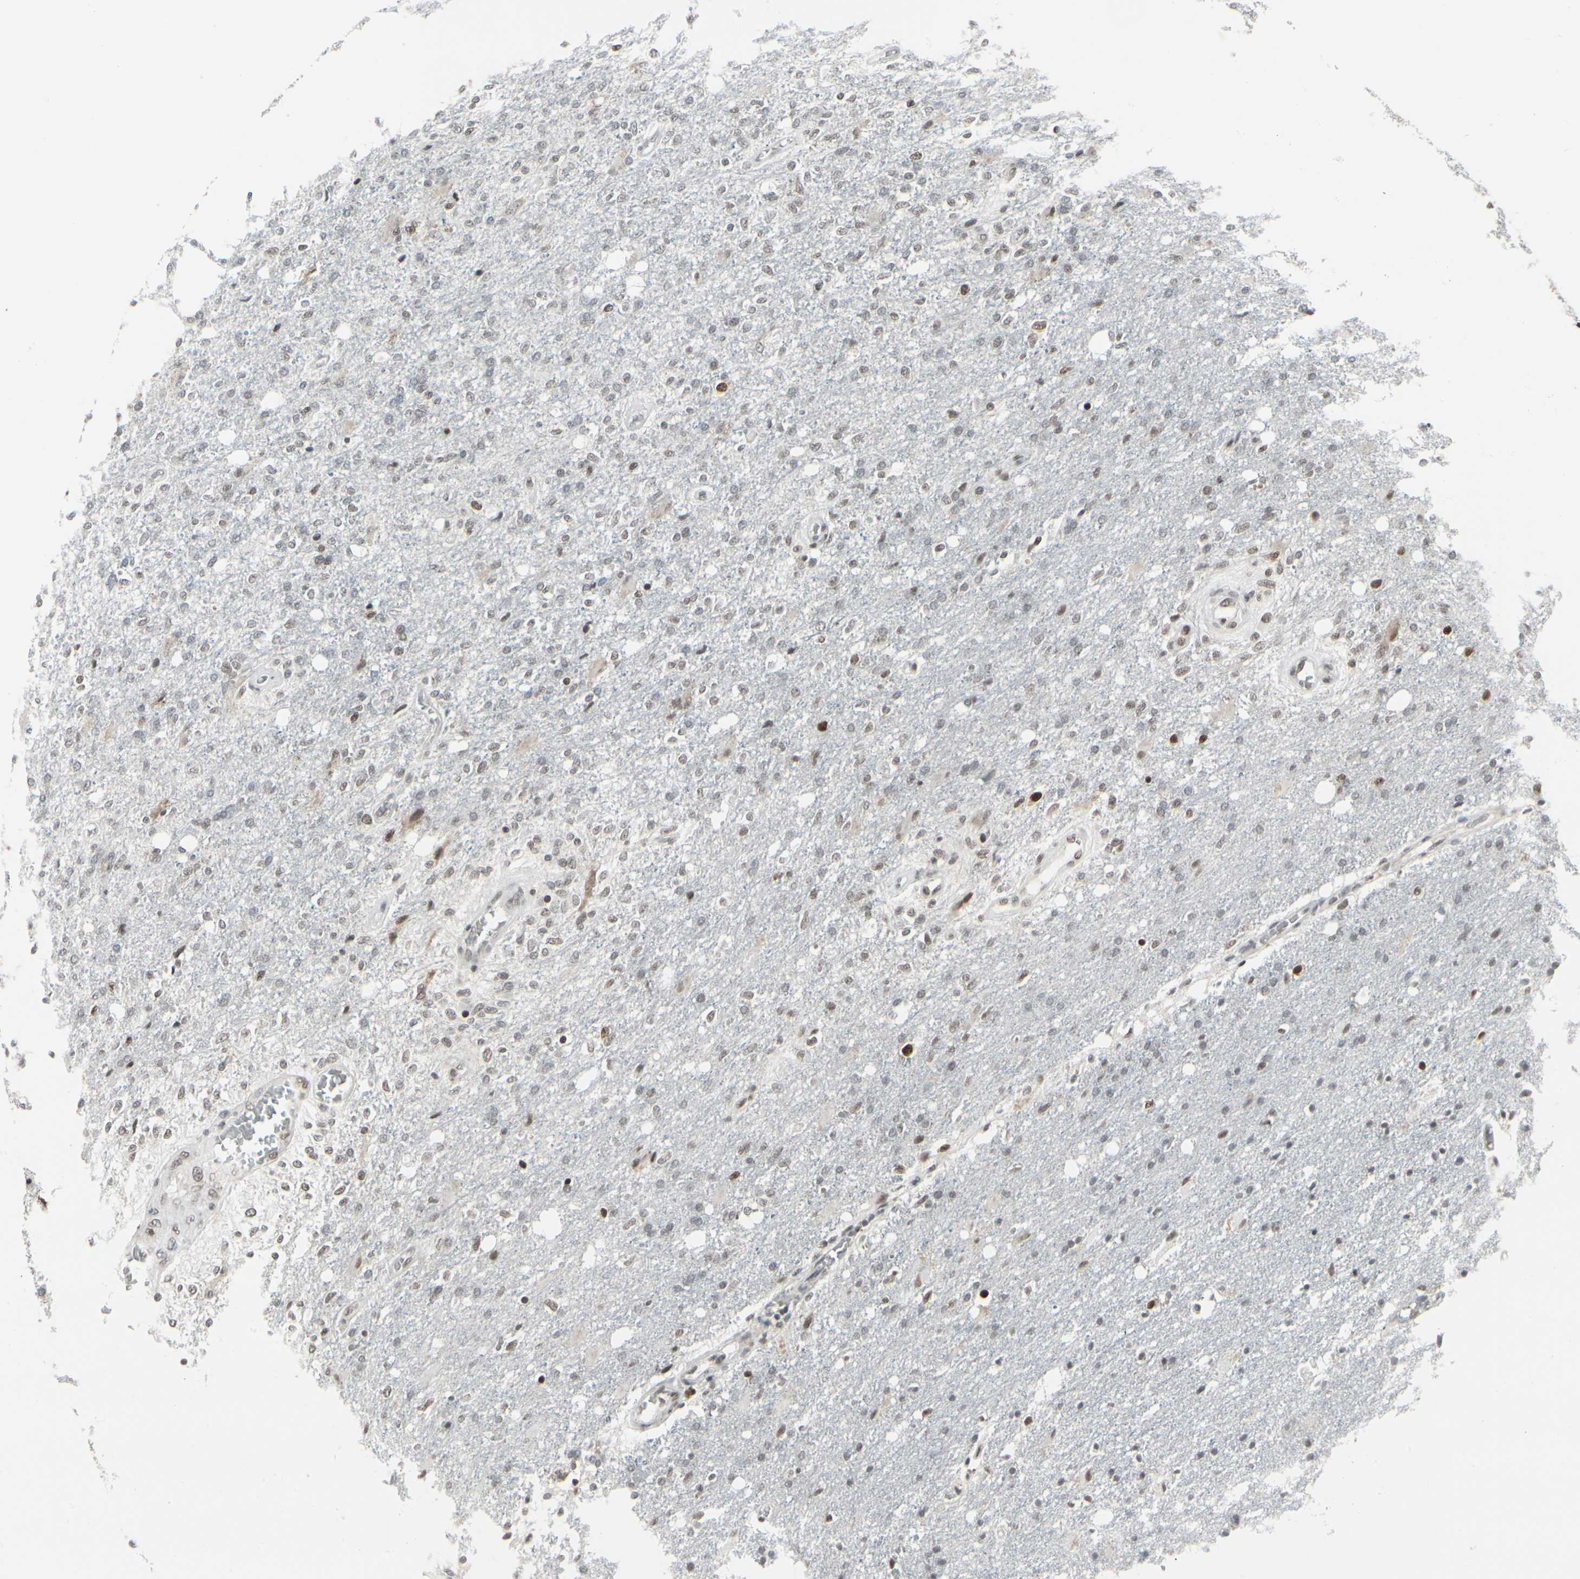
{"staining": {"intensity": "moderate", "quantity": "25%-75%", "location": "nuclear"}, "tissue": "glioma", "cell_type": "Tumor cells", "image_type": "cancer", "snomed": [{"axis": "morphology", "description": "Normal tissue, NOS"}, {"axis": "morphology", "description": "Glioma, malignant, High grade"}, {"axis": "topography", "description": "Cerebral cortex"}], "caption": "IHC of human malignant high-grade glioma exhibits medium levels of moderate nuclear positivity in approximately 25%-75% of tumor cells.", "gene": "HMG20A", "patient": {"sex": "male", "age": 77}}